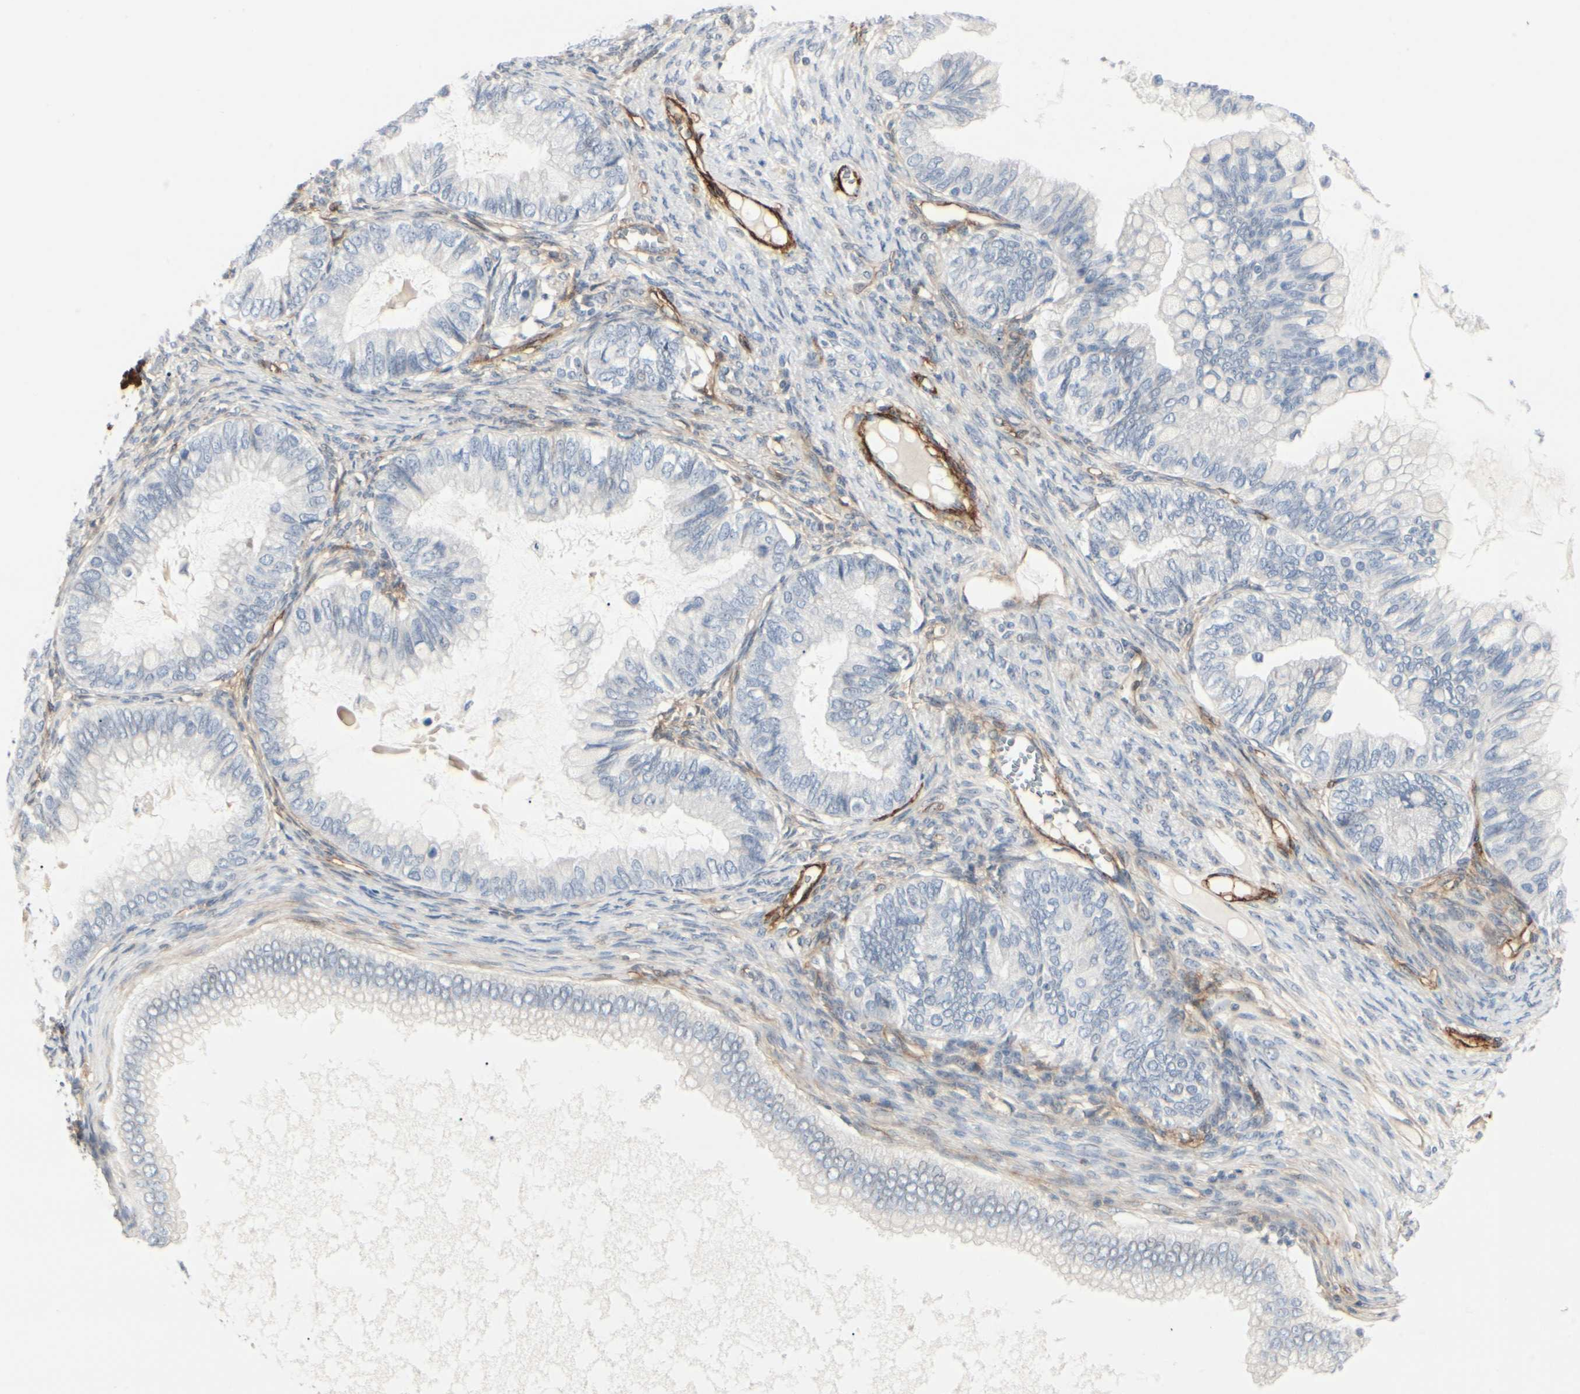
{"staining": {"intensity": "negative", "quantity": "none", "location": "none"}, "tissue": "ovarian cancer", "cell_type": "Tumor cells", "image_type": "cancer", "snomed": [{"axis": "morphology", "description": "Cystadenocarcinoma, mucinous, NOS"}, {"axis": "topography", "description": "Ovary"}], "caption": "Human ovarian cancer stained for a protein using immunohistochemistry (IHC) shows no staining in tumor cells.", "gene": "GGT5", "patient": {"sex": "female", "age": 80}}